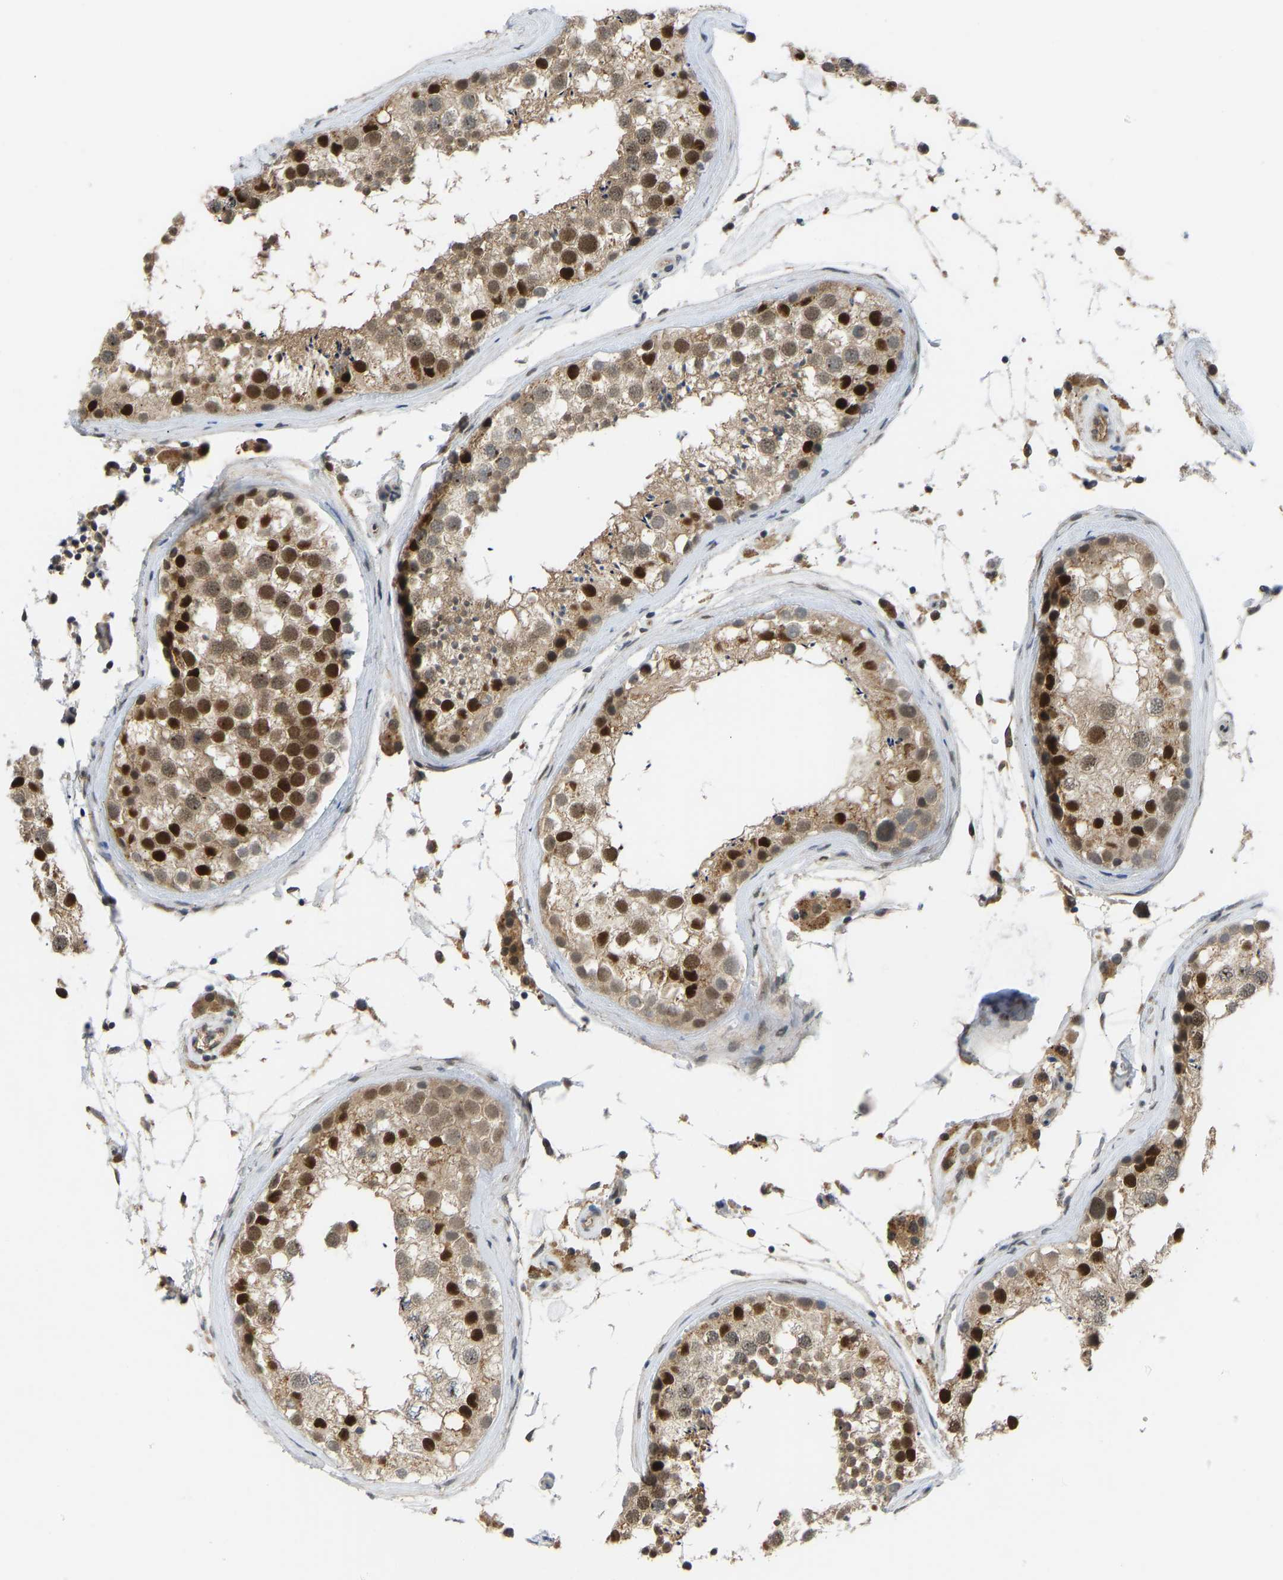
{"staining": {"intensity": "strong", "quantity": "25%-75%", "location": "cytoplasmic/membranous,nuclear"}, "tissue": "testis", "cell_type": "Cells in seminiferous ducts", "image_type": "normal", "snomed": [{"axis": "morphology", "description": "Normal tissue, NOS"}, {"axis": "topography", "description": "Testis"}], "caption": "Testis stained with a brown dye demonstrates strong cytoplasmic/membranous,nuclear positive expression in approximately 25%-75% of cells in seminiferous ducts.", "gene": "ZNF251", "patient": {"sex": "male", "age": 46}}